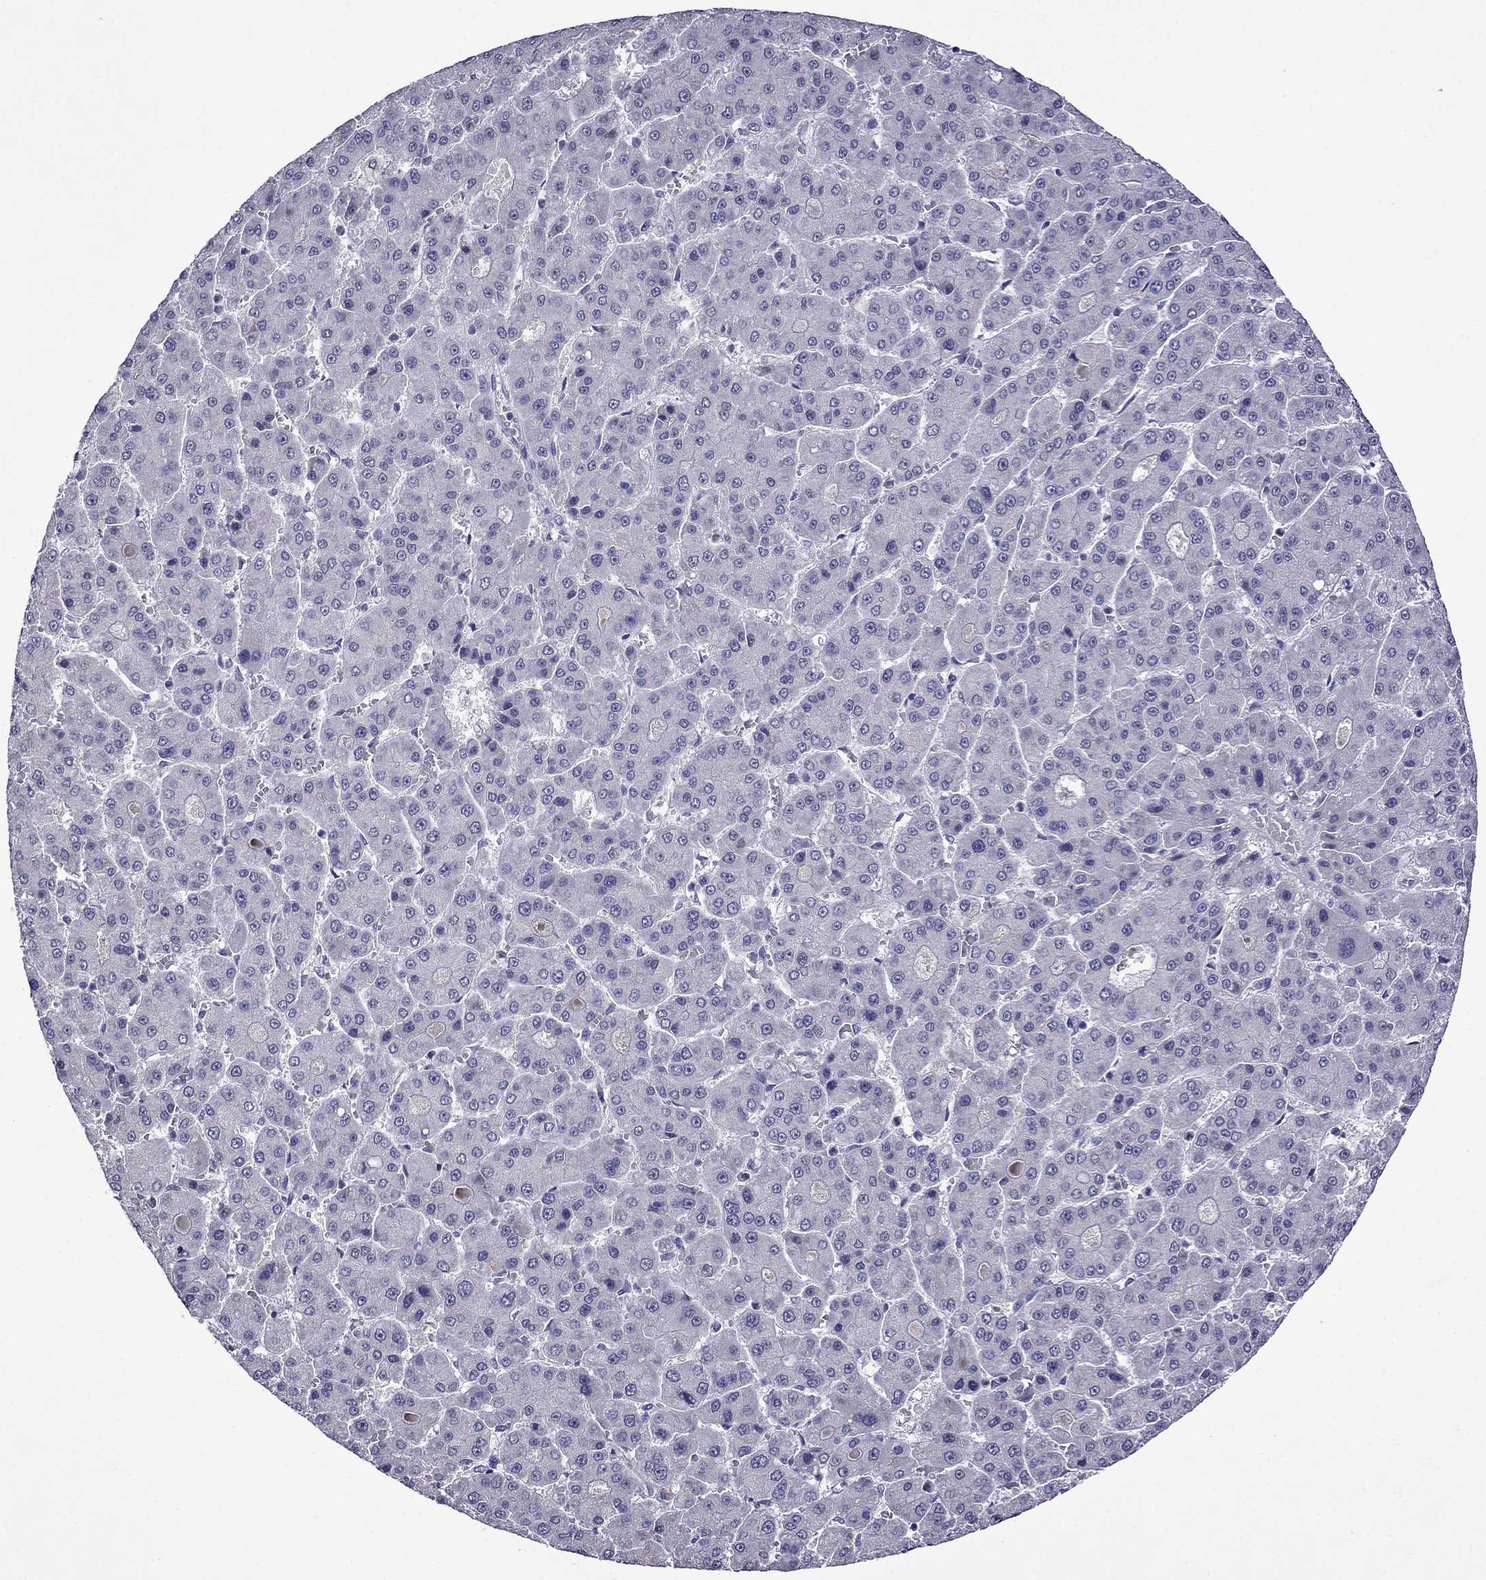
{"staining": {"intensity": "negative", "quantity": "none", "location": "none"}, "tissue": "liver cancer", "cell_type": "Tumor cells", "image_type": "cancer", "snomed": [{"axis": "morphology", "description": "Carcinoma, Hepatocellular, NOS"}, {"axis": "topography", "description": "Liver"}], "caption": "A high-resolution photomicrograph shows IHC staining of liver cancer (hepatocellular carcinoma), which exhibits no significant staining in tumor cells.", "gene": "STAR", "patient": {"sex": "male", "age": 70}}